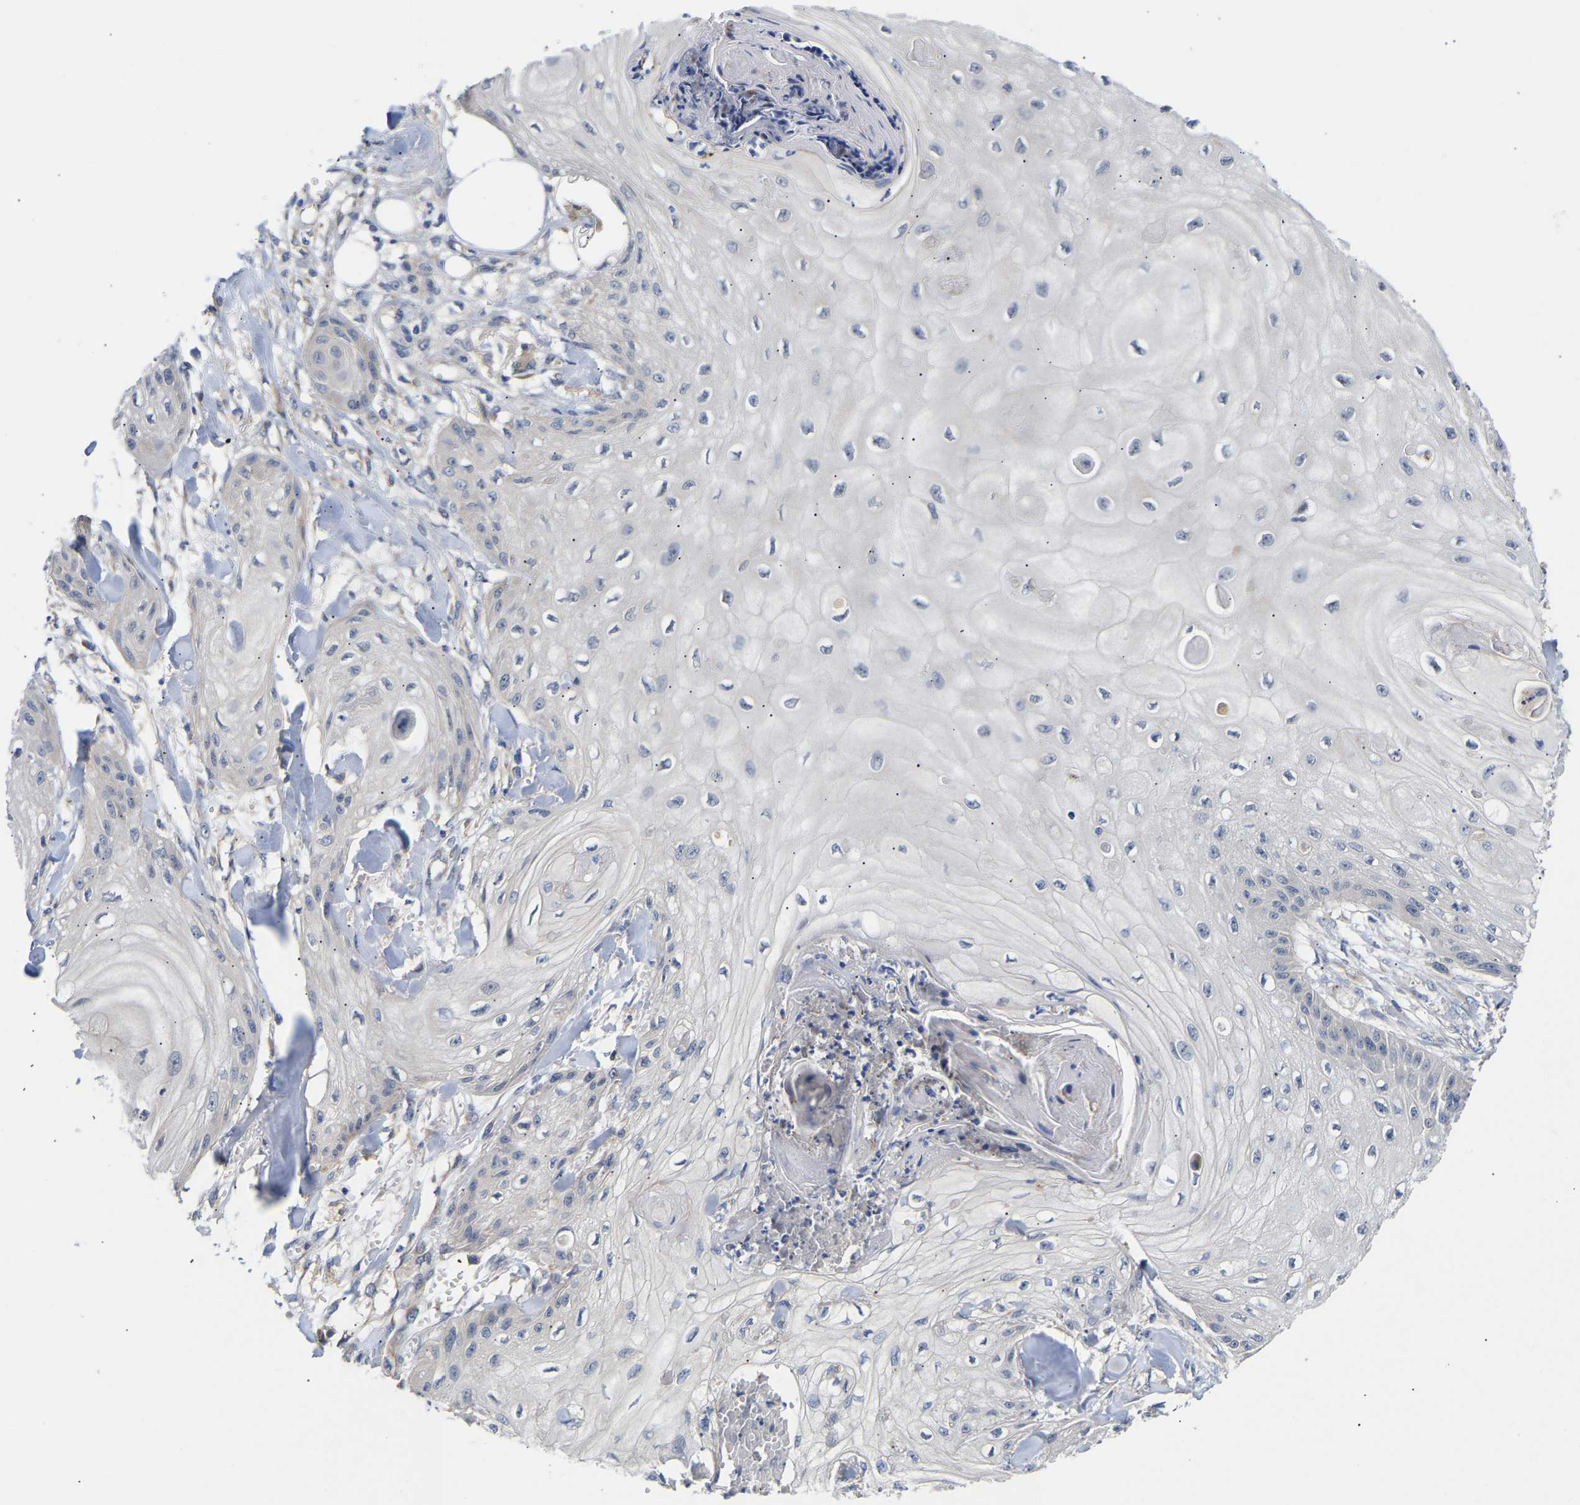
{"staining": {"intensity": "negative", "quantity": "none", "location": "none"}, "tissue": "skin cancer", "cell_type": "Tumor cells", "image_type": "cancer", "snomed": [{"axis": "morphology", "description": "Squamous cell carcinoma, NOS"}, {"axis": "topography", "description": "Skin"}], "caption": "Tumor cells show no significant staining in skin cancer (squamous cell carcinoma).", "gene": "KASH5", "patient": {"sex": "male", "age": 74}}